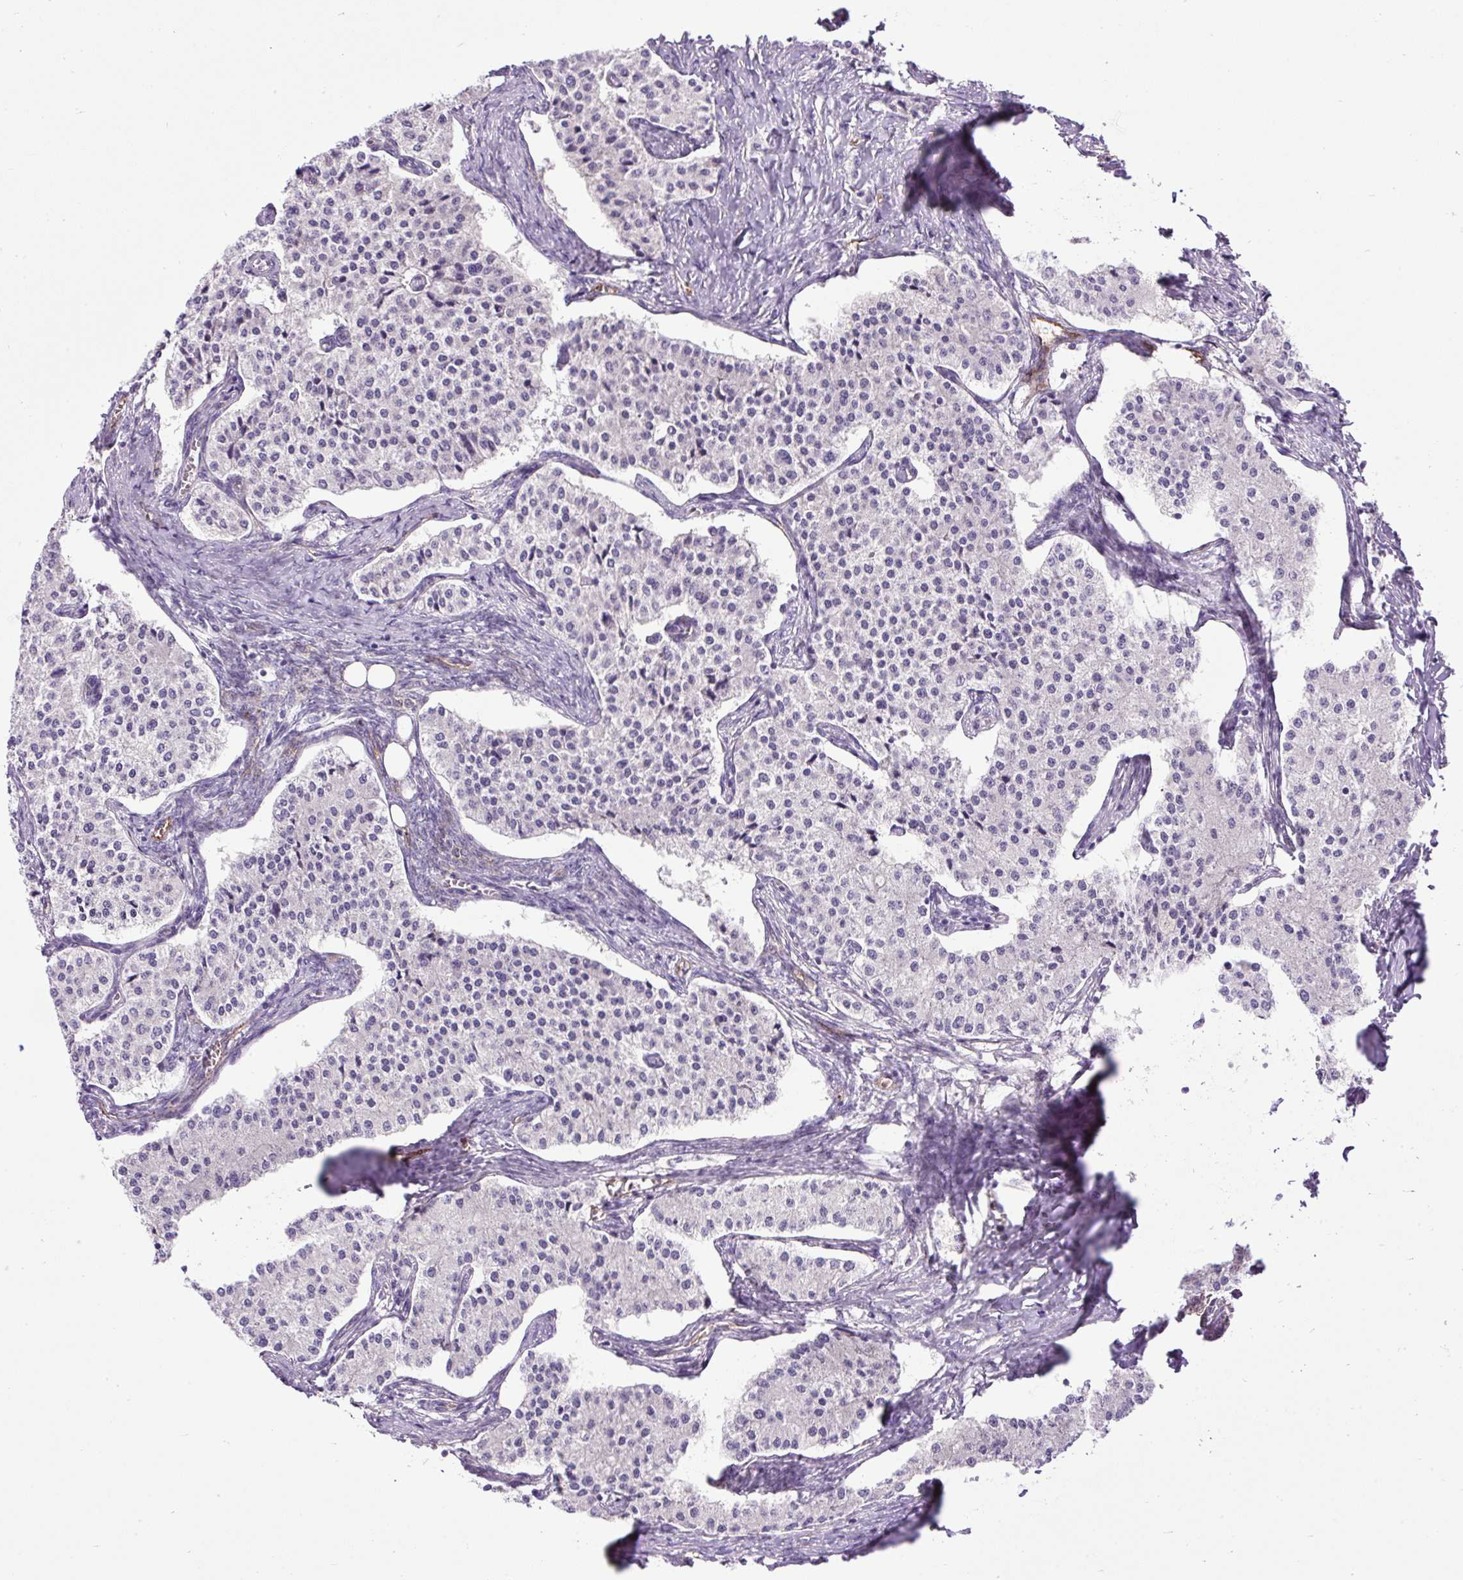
{"staining": {"intensity": "negative", "quantity": "none", "location": "none"}, "tissue": "carcinoid", "cell_type": "Tumor cells", "image_type": "cancer", "snomed": [{"axis": "morphology", "description": "Carcinoid, malignant, NOS"}, {"axis": "topography", "description": "Colon"}], "caption": "Human carcinoid stained for a protein using IHC exhibits no staining in tumor cells.", "gene": "LEFTY2", "patient": {"sex": "female", "age": 52}}